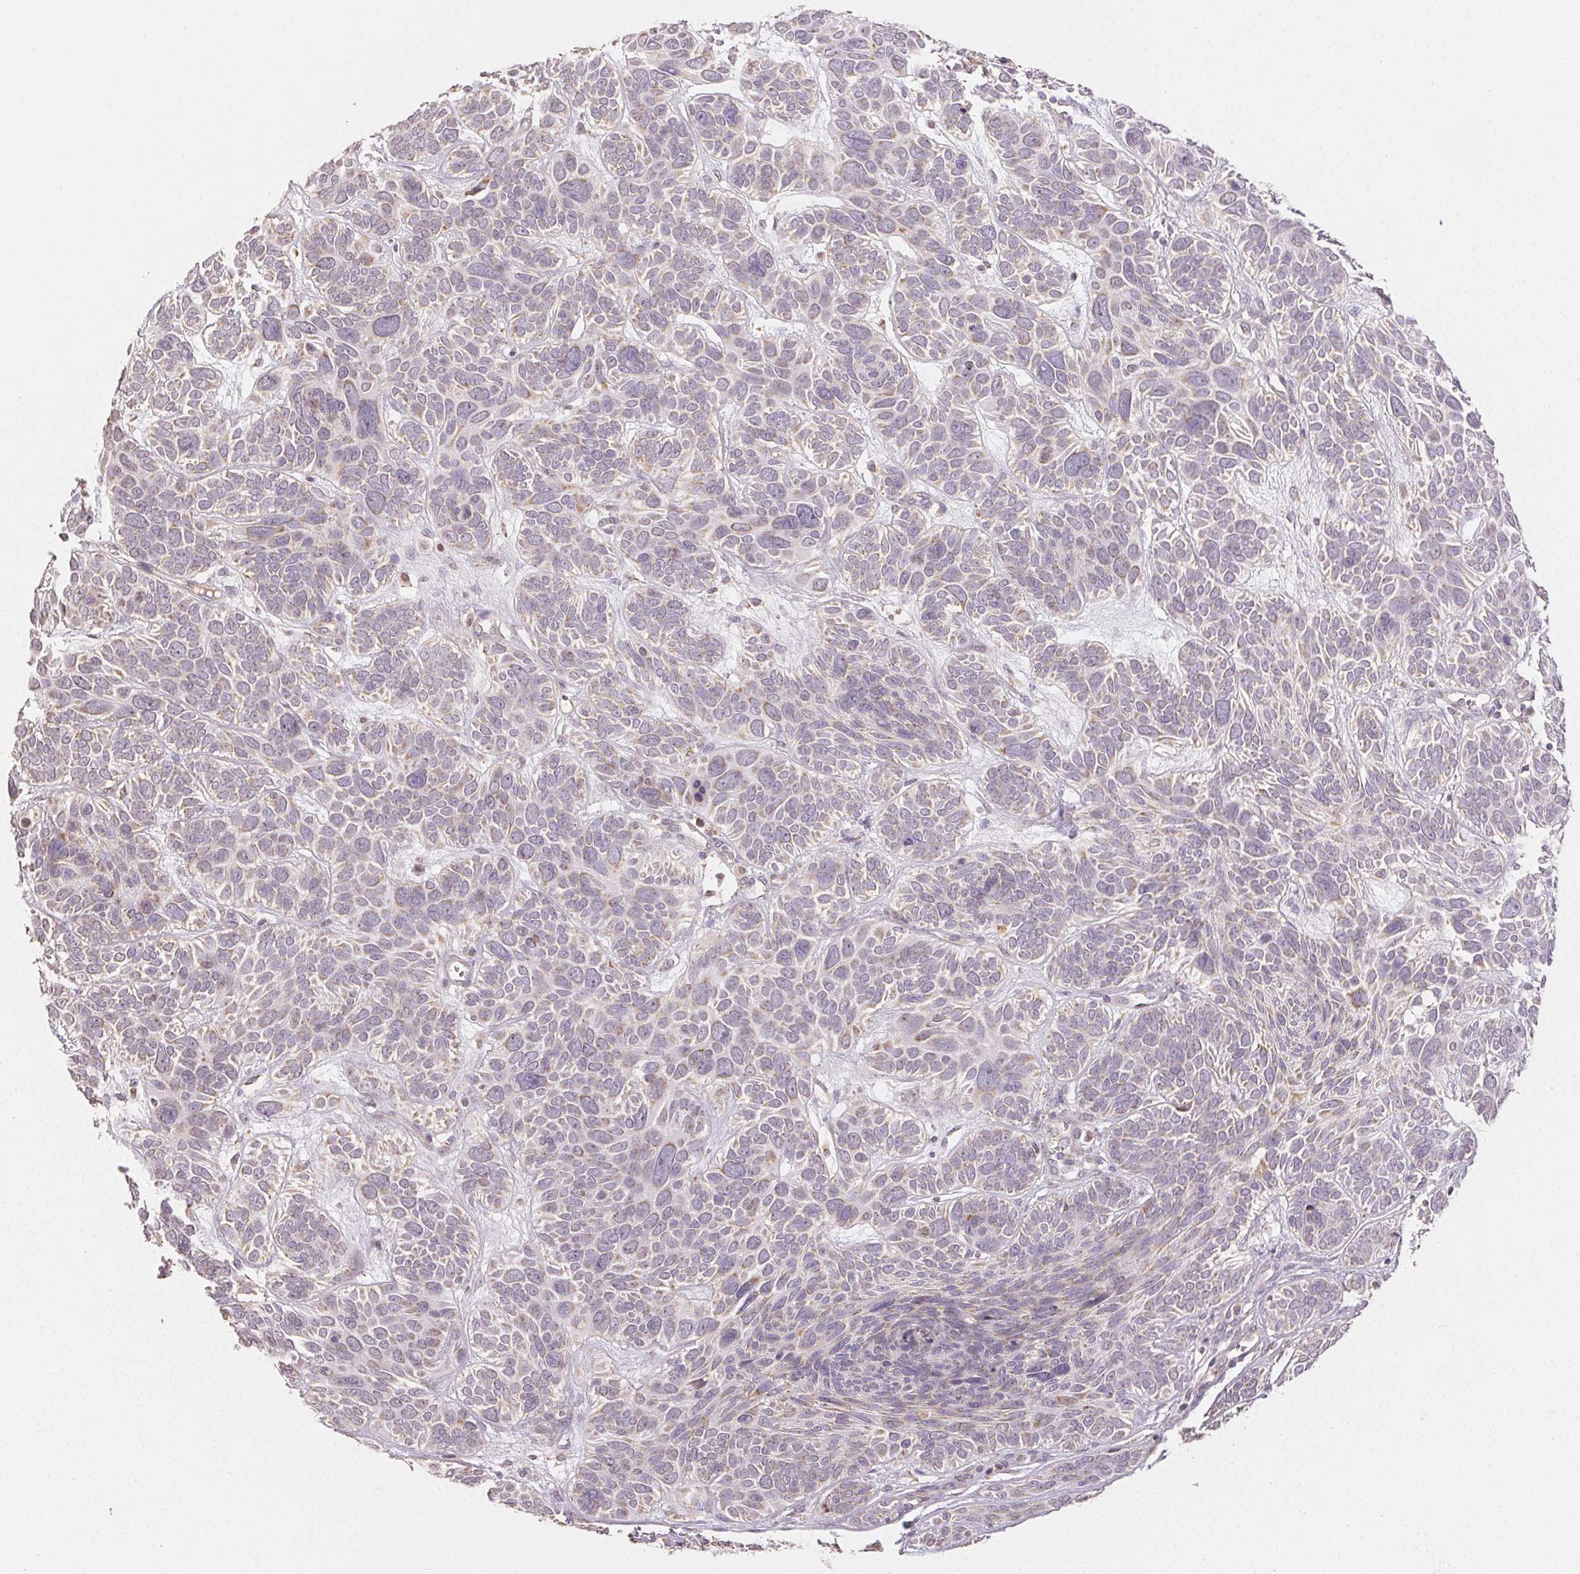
{"staining": {"intensity": "weak", "quantity": "<25%", "location": "cytoplasmic/membranous"}, "tissue": "skin cancer", "cell_type": "Tumor cells", "image_type": "cancer", "snomed": [{"axis": "morphology", "description": "Basal cell carcinoma"}, {"axis": "topography", "description": "Skin"}, {"axis": "topography", "description": "Skin of face"}], "caption": "Tumor cells show no significant protein staining in skin basal cell carcinoma.", "gene": "CLASP1", "patient": {"sex": "male", "age": 73}}